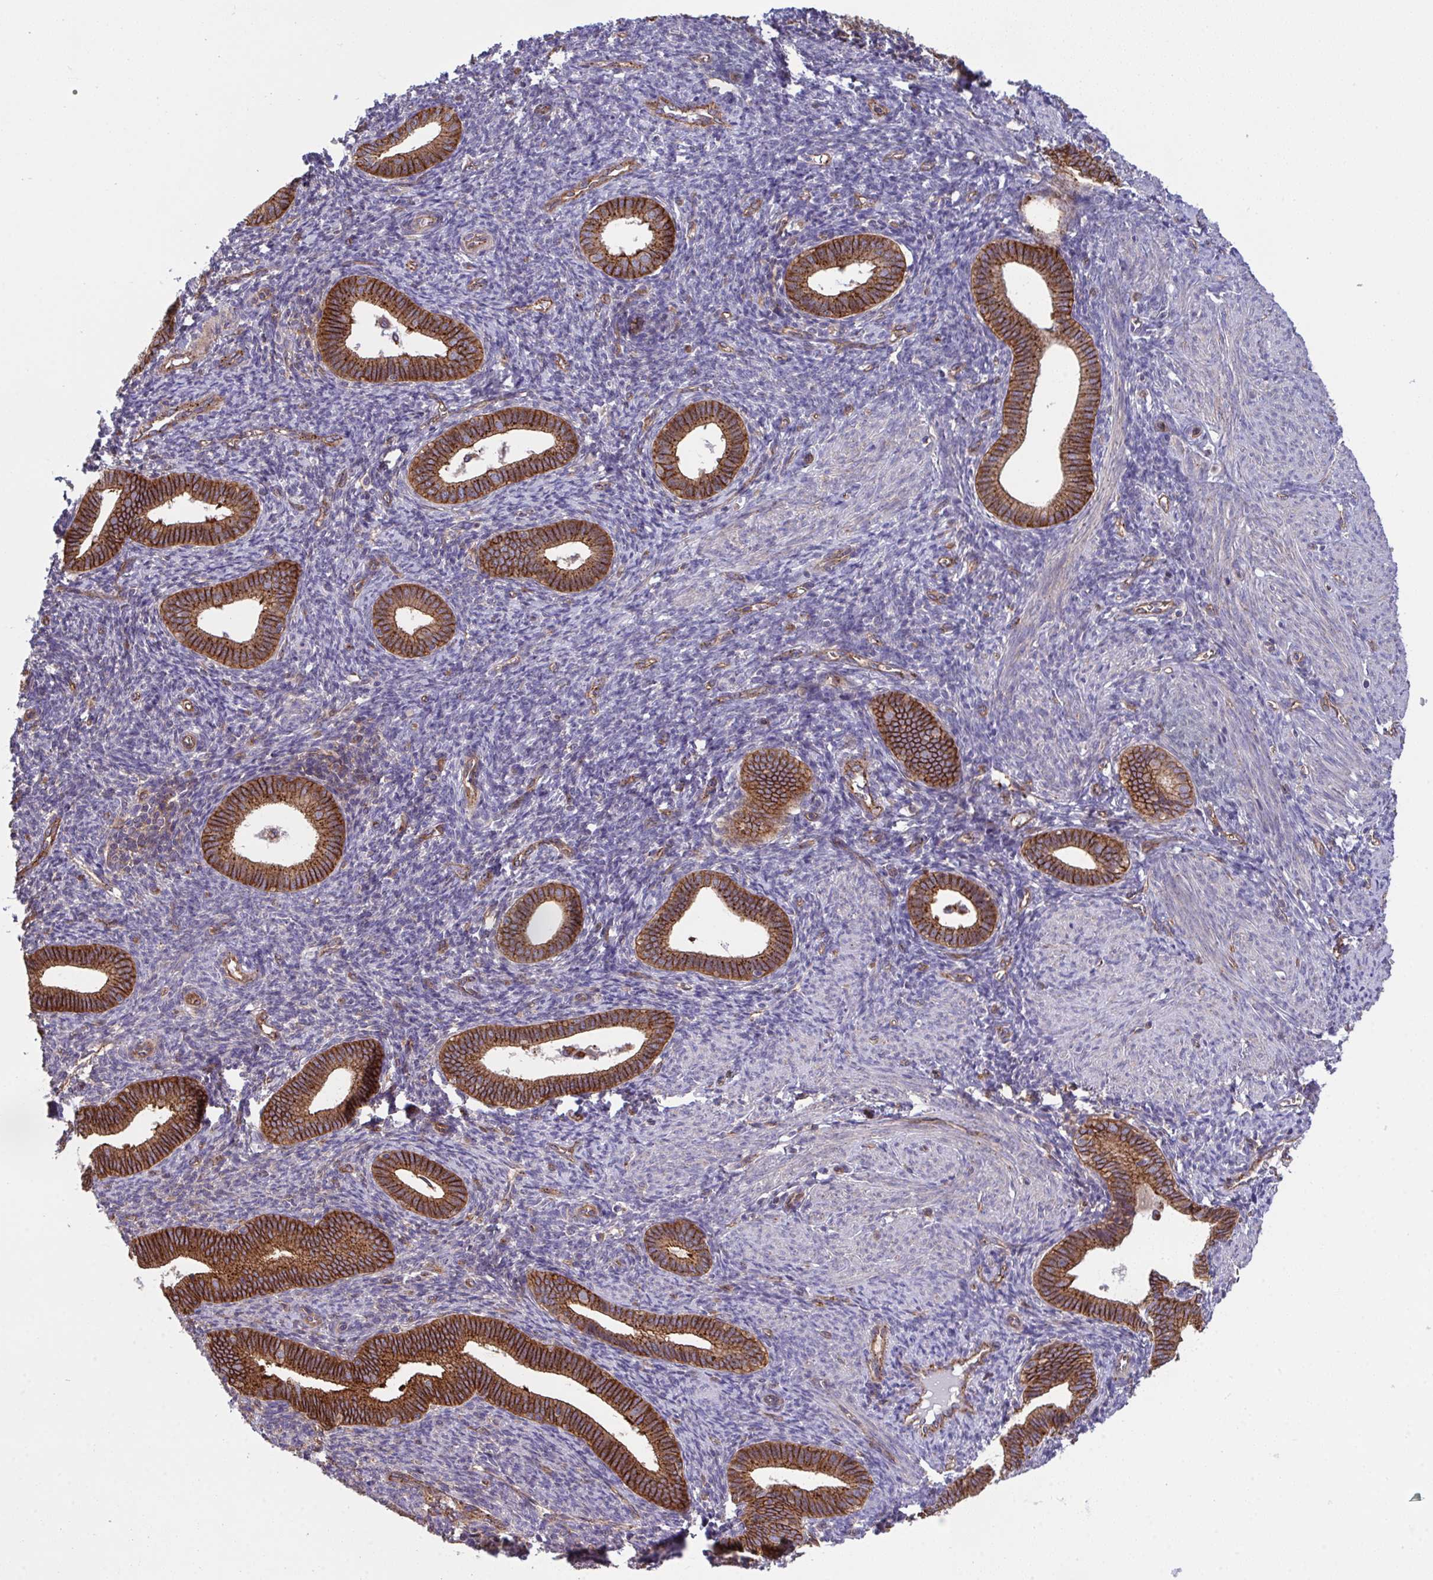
{"staining": {"intensity": "moderate", "quantity": "<25%", "location": "cytoplasmic/membranous"}, "tissue": "endometrium", "cell_type": "Cells in endometrial stroma", "image_type": "normal", "snomed": [{"axis": "morphology", "description": "Normal tissue, NOS"}, {"axis": "topography", "description": "Endometrium"}], "caption": "Benign endometrium exhibits moderate cytoplasmic/membranous staining in approximately <25% of cells in endometrial stroma, visualized by immunohistochemistry.", "gene": "C4orf36", "patient": {"sex": "female", "age": 41}}